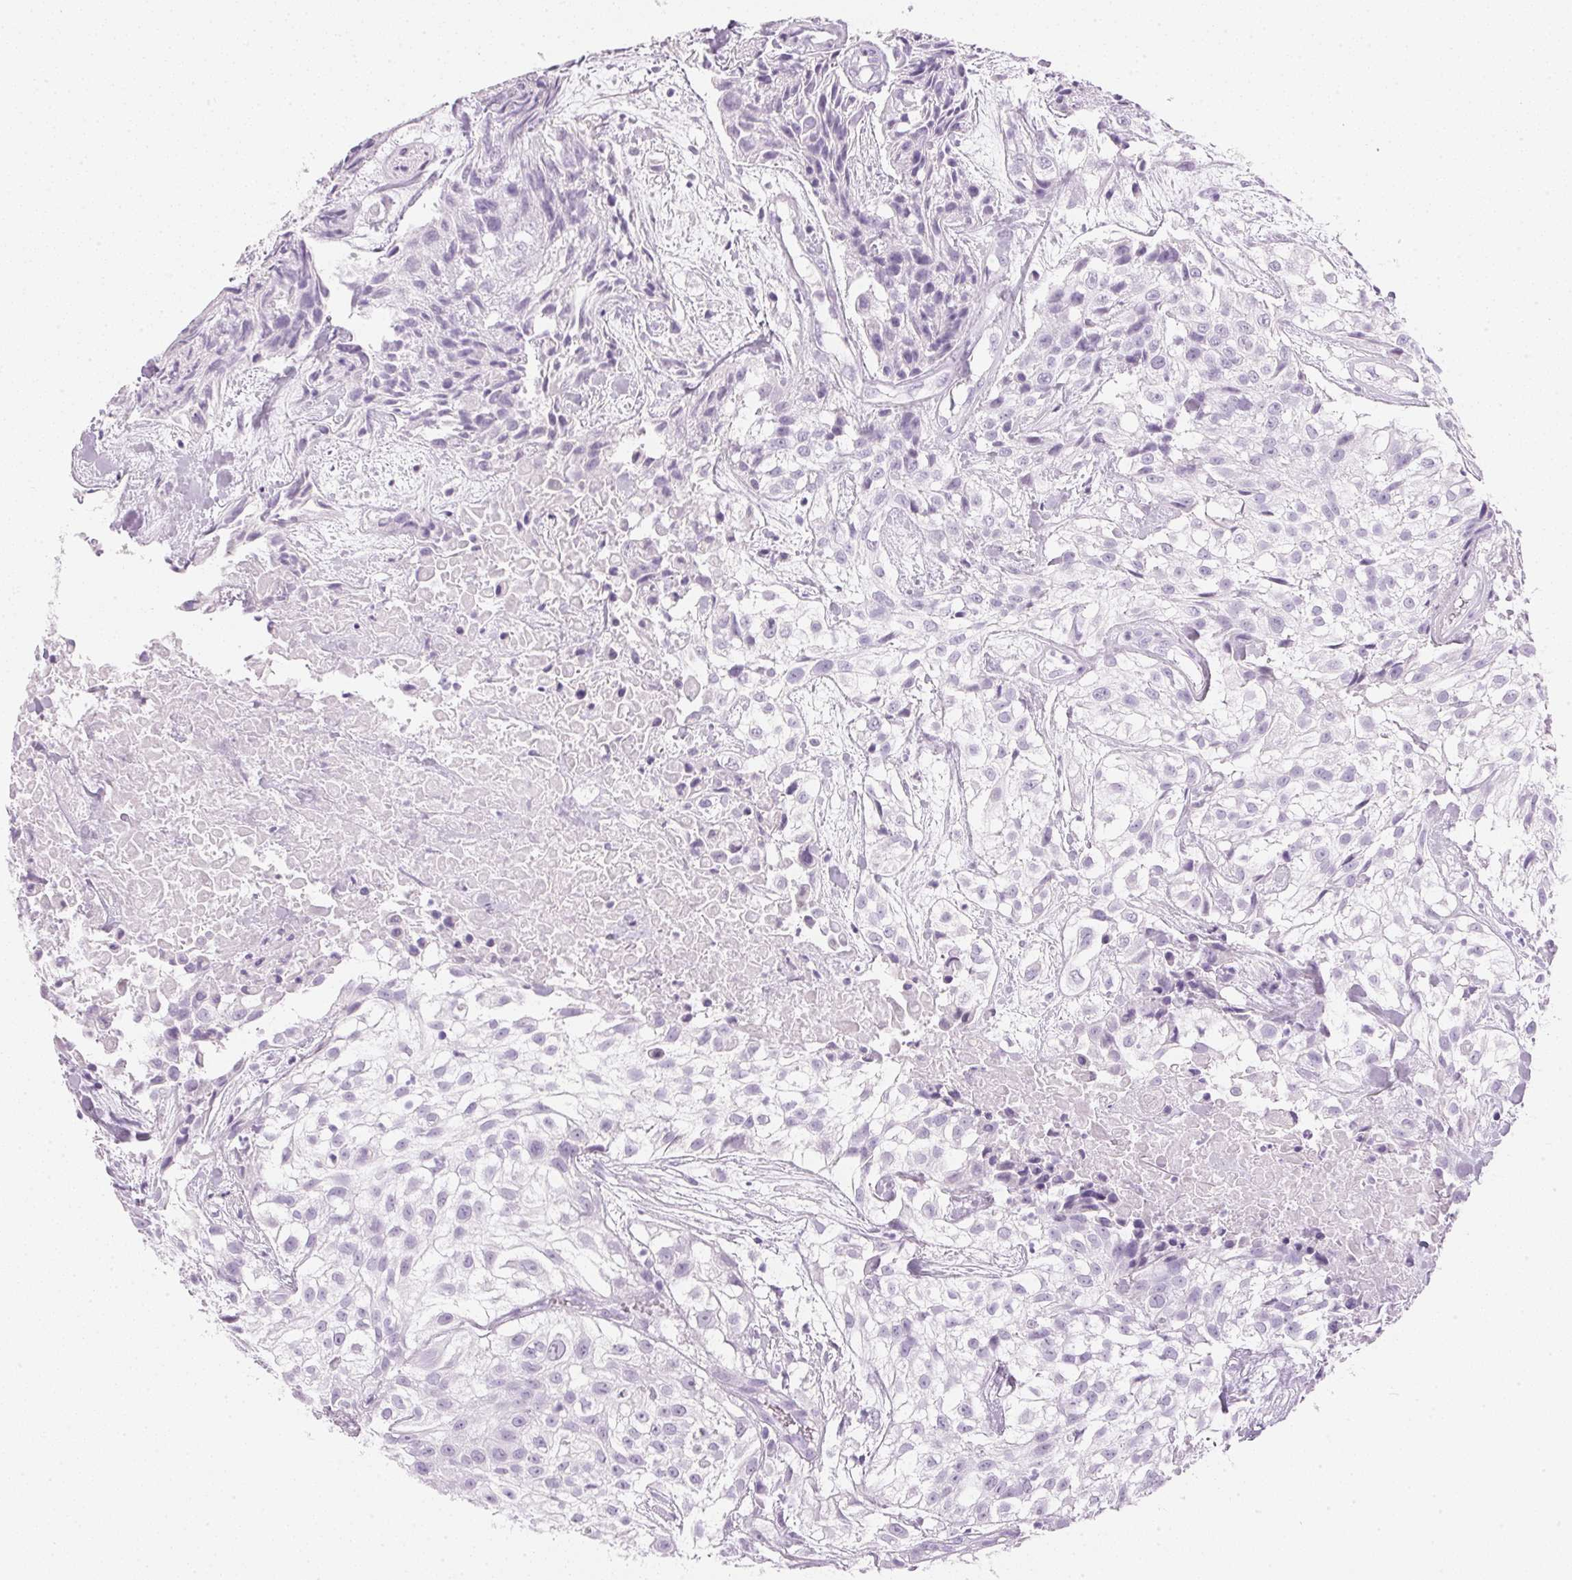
{"staining": {"intensity": "negative", "quantity": "none", "location": "none"}, "tissue": "urothelial cancer", "cell_type": "Tumor cells", "image_type": "cancer", "snomed": [{"axis": "morphology", "description": "Urothelial carcinoma, High grade"}, {"axis": "topography", "description": "Urinary bladder"}], "caption": "Immunohistochemistry (IHC) histopathology image of neoplastic tissue: urothelial cancer stained with DAB (3,3'-diaminobenzidine) exhibits no significant protein staining in tumor cells.", "gene": "IGFBP1", "patient": {"sex": "male", "age": 56}}